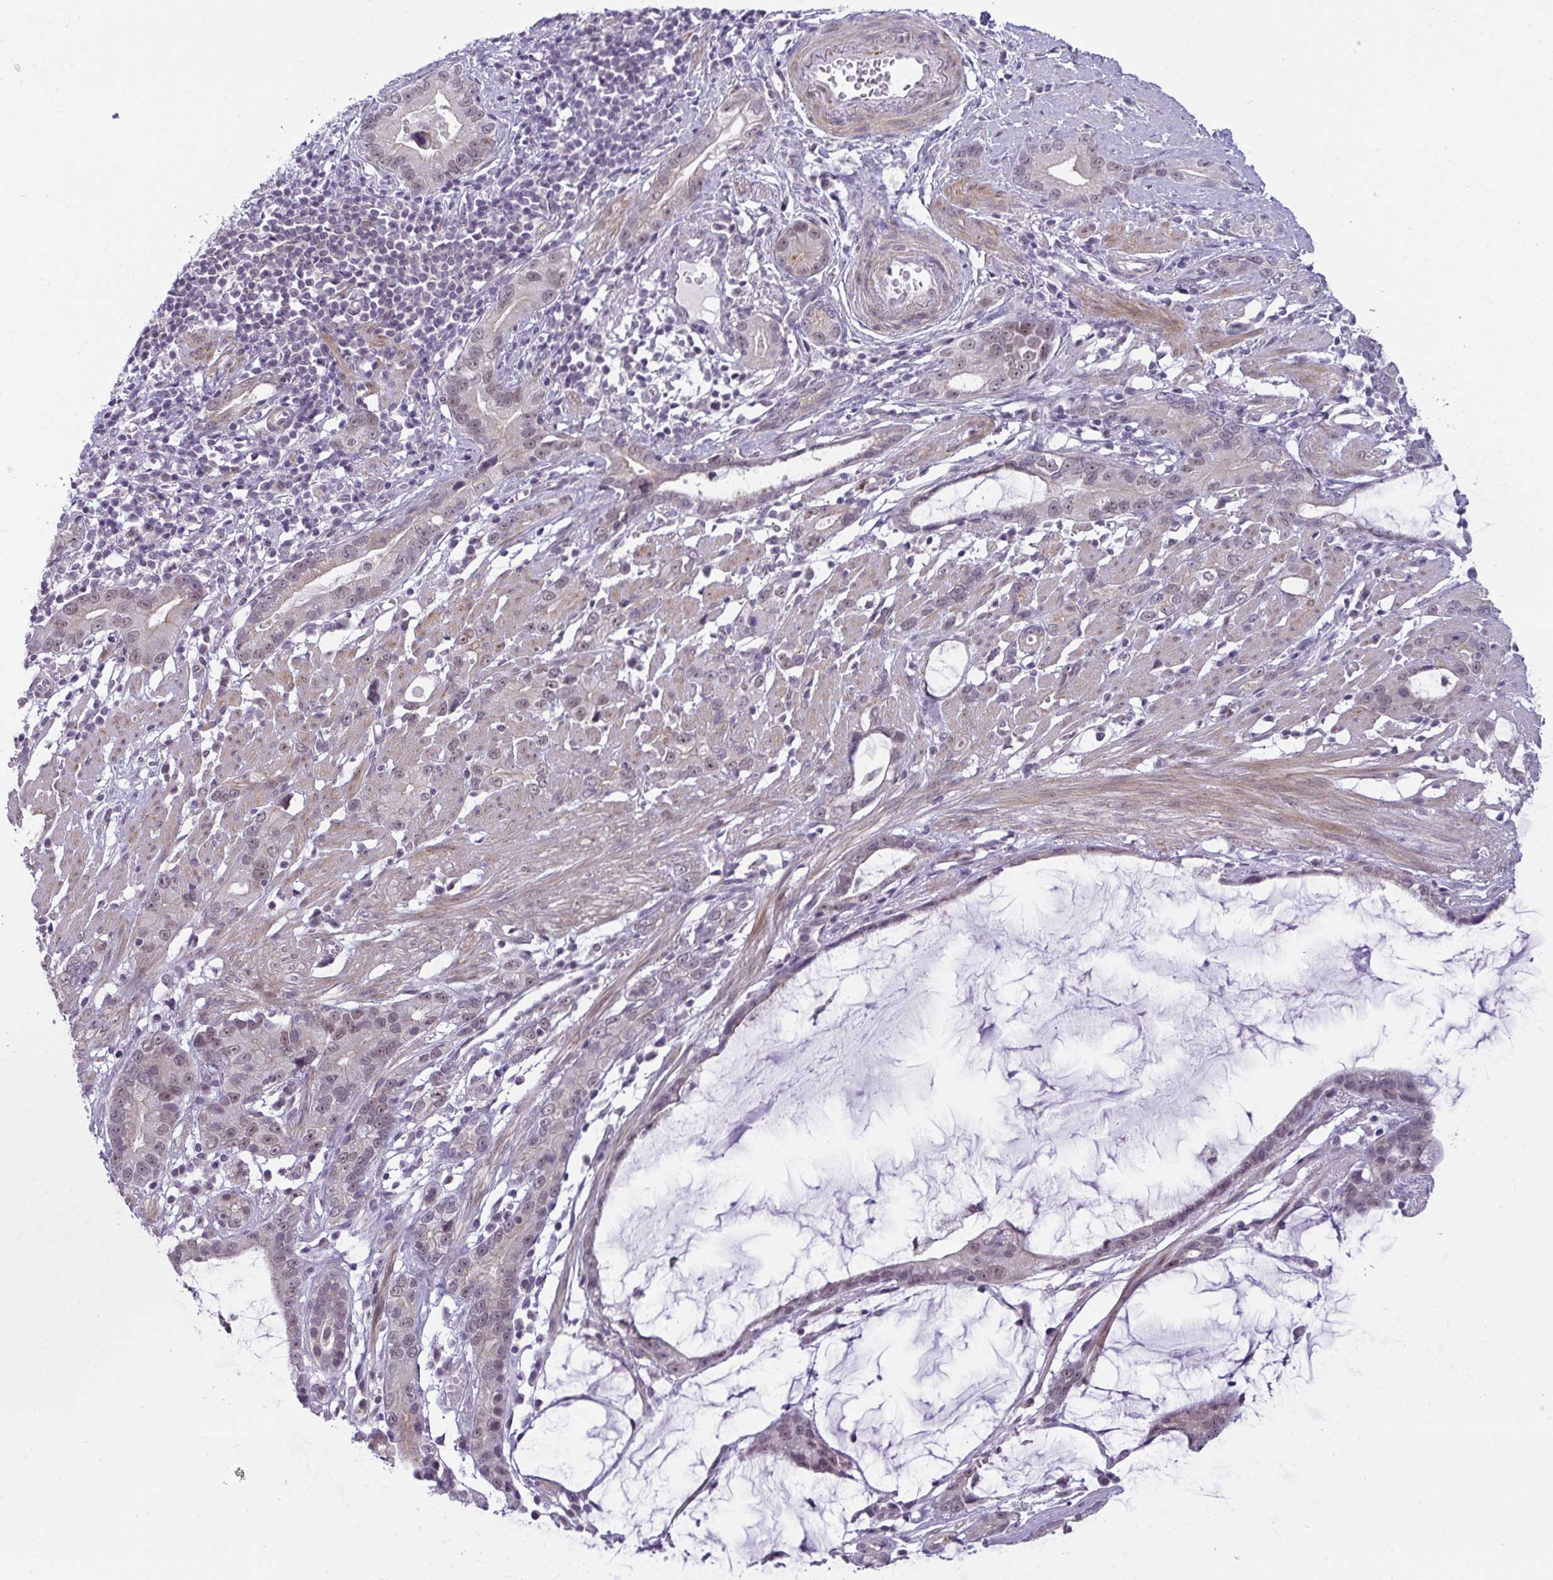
{"staining": {"intensity": "weak", "quantity": "25%-75%", "location": "nuclear"}, "tissue": "stomach cancer", "cell_type": "Tumor cells", "image_type": "cancer", "snomed": [{"axis": "morphology", "description": "Adenocarcinoma, NOS"}, {"axis": "topography", "description": "Stomach"}], "caption": "Adenocarcinoma (stomach) stained with DAB (3,3'-diaminobenzidine) IHC exhibits low levels of weak nuclear staining in about 25%-75% of tumor cells.", "gene": "DZIP1", "patient": {"sex": "male", "age": 55}}